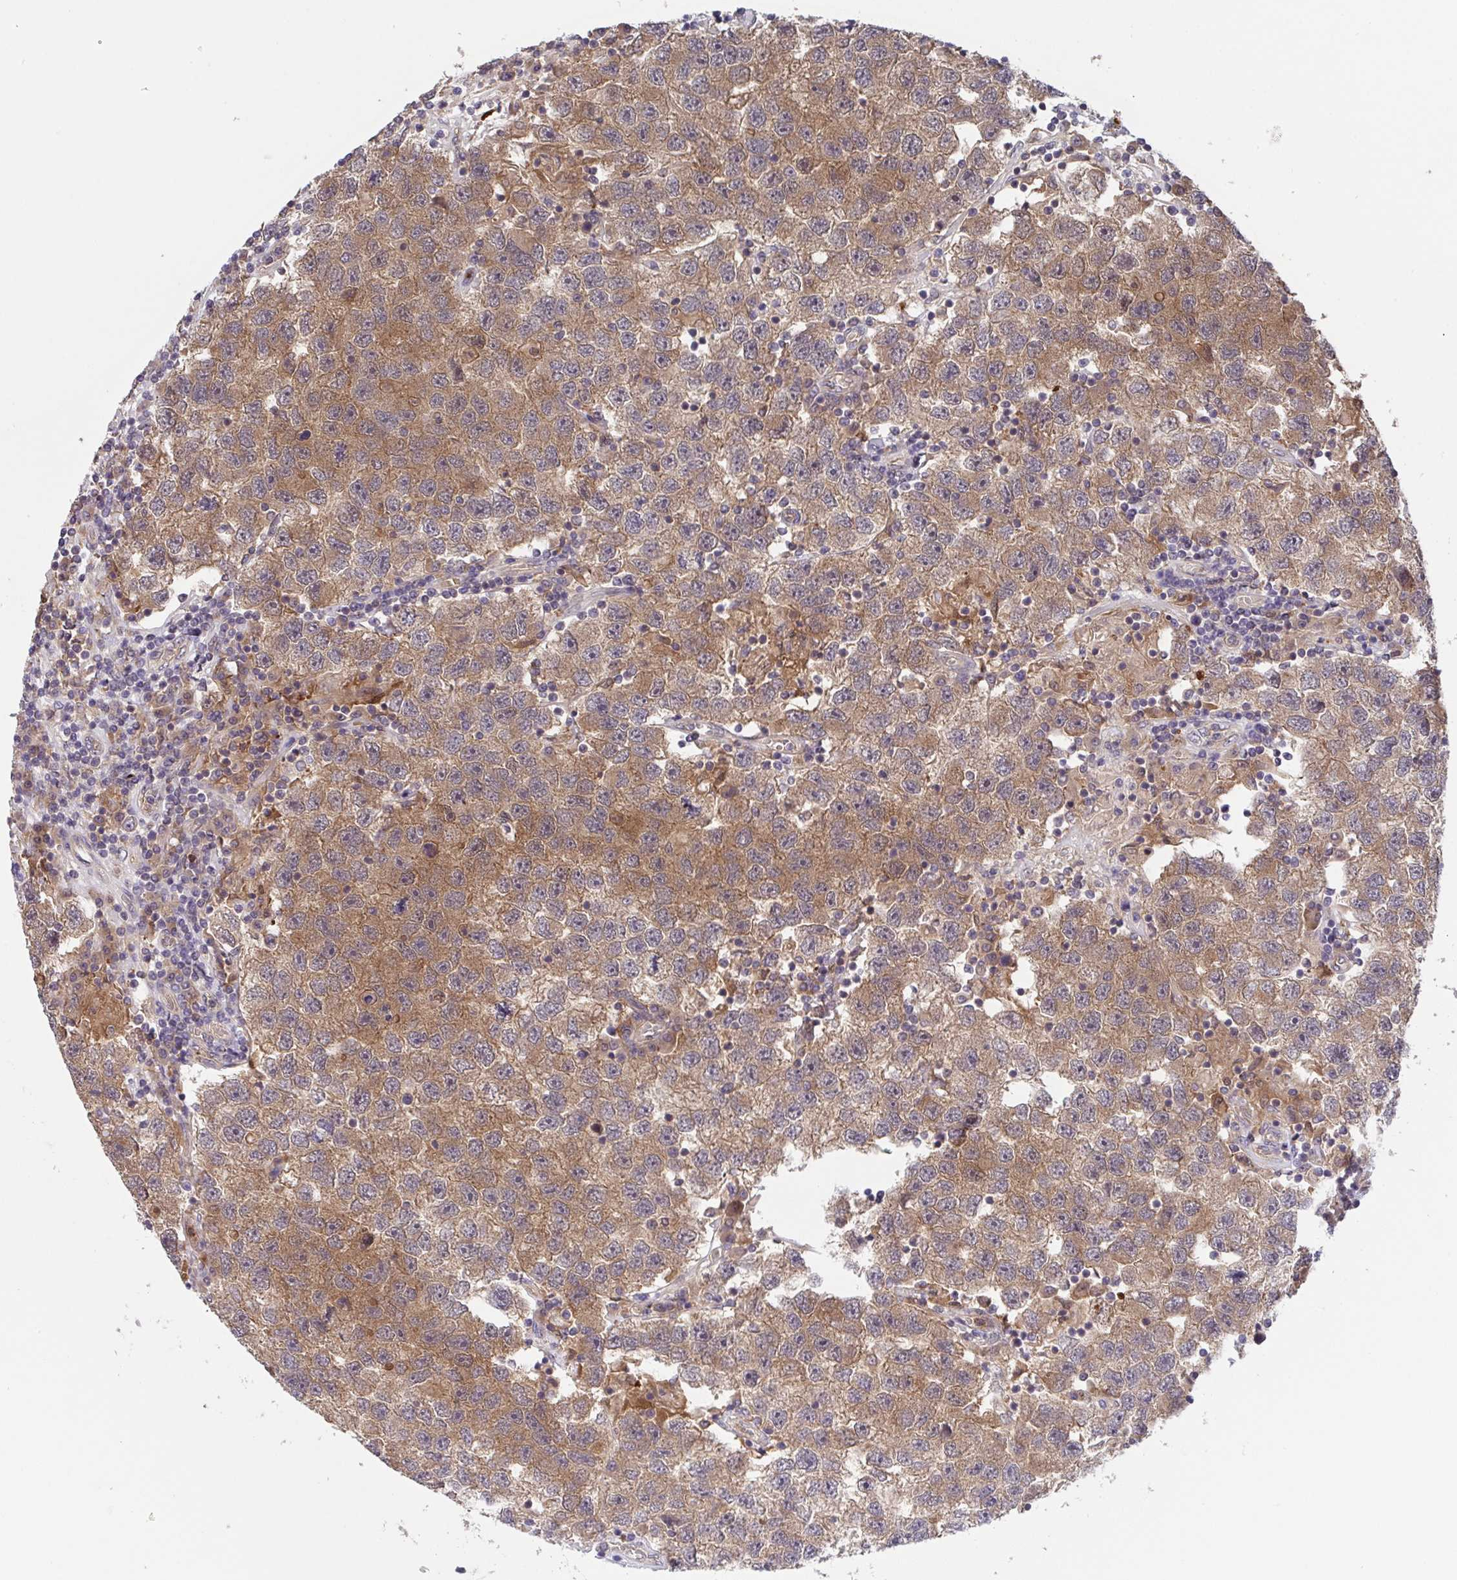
{"staining": {"intensity": "moderate", "quantity": ">75%", "location": "cytoplasmic/membranous"}, "tissue": "testis cancer", "cell_type": "Tumor cells", "image_type": "cancer", "snomed": [{"axis": "morphology", "description": "Seminoma, NOS"}, {"axis": "topography", "description": "Testis"}], "caption": "An immunohistochemistry (IHC) micrograph of neoplastic tissue is shown. Protein staining in brown shows moderate cytoplasmic/membranous positivity in seminoma (testis) within tumor cells. (Brightfield microscopy of DAB IHC at high magnification).", "gene": "TIGAR", "patient": {"sex": "male", "age": 26}}